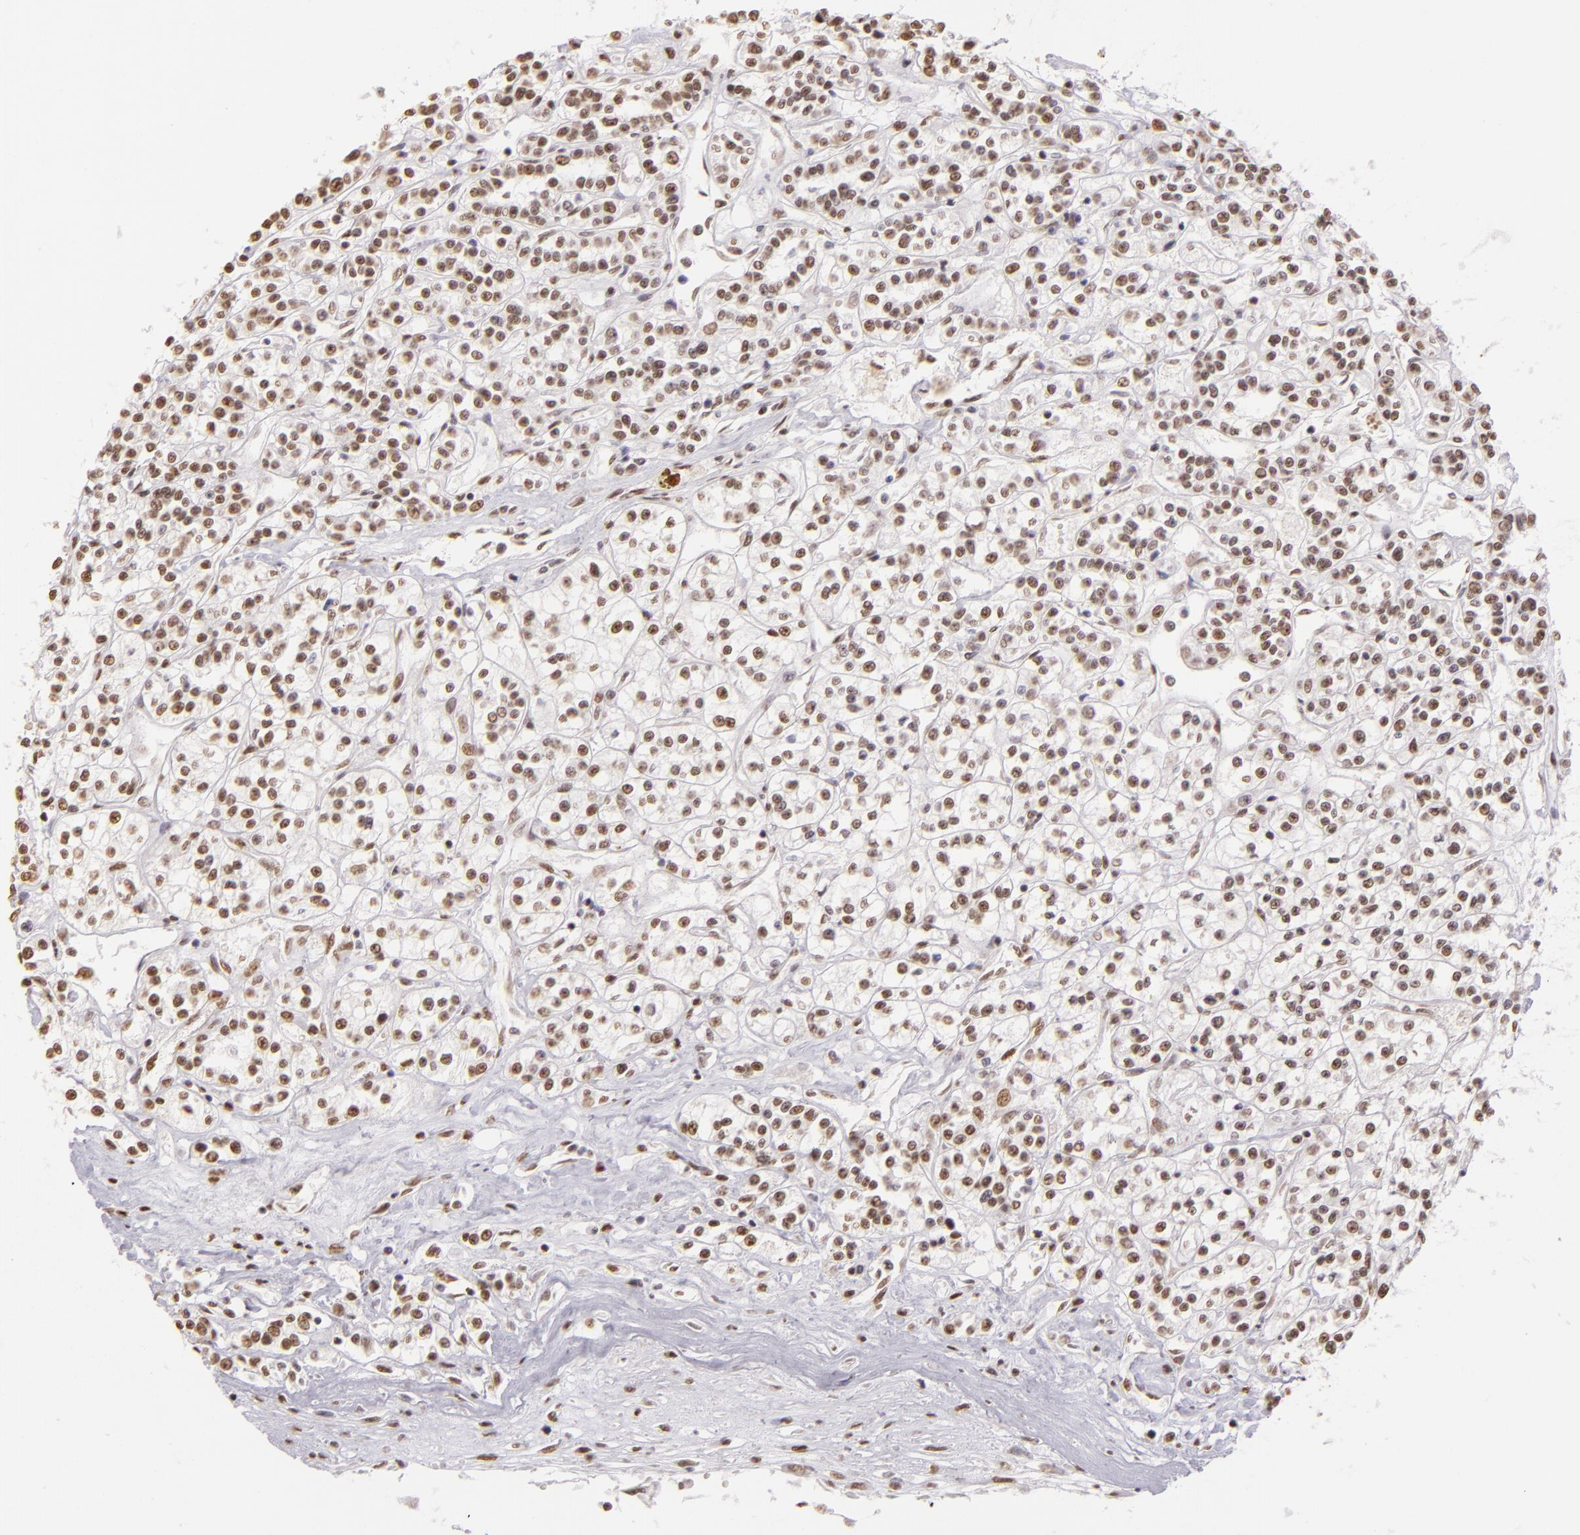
{"staining": {"intensity": "weak", "quantity": ">75%", "location": "nuclear"}, "tissue": "renal cancer", "cell_type": "Tumor cells", "image_type": "cancer", "snomed": [{"axis": "morphology", "description": "Adenocarcinoma, NOS"}, {"axis": "topography", "description": "Kidney"}], "caption": "There is low levels of weak nuclear positivity in tumor cells of adenocarcinoma (renal), as demonstrated by immunohistochemical staining (brown color).", "gene": "PAPOLA", "patient": {"sex": "female", "age": 76}}